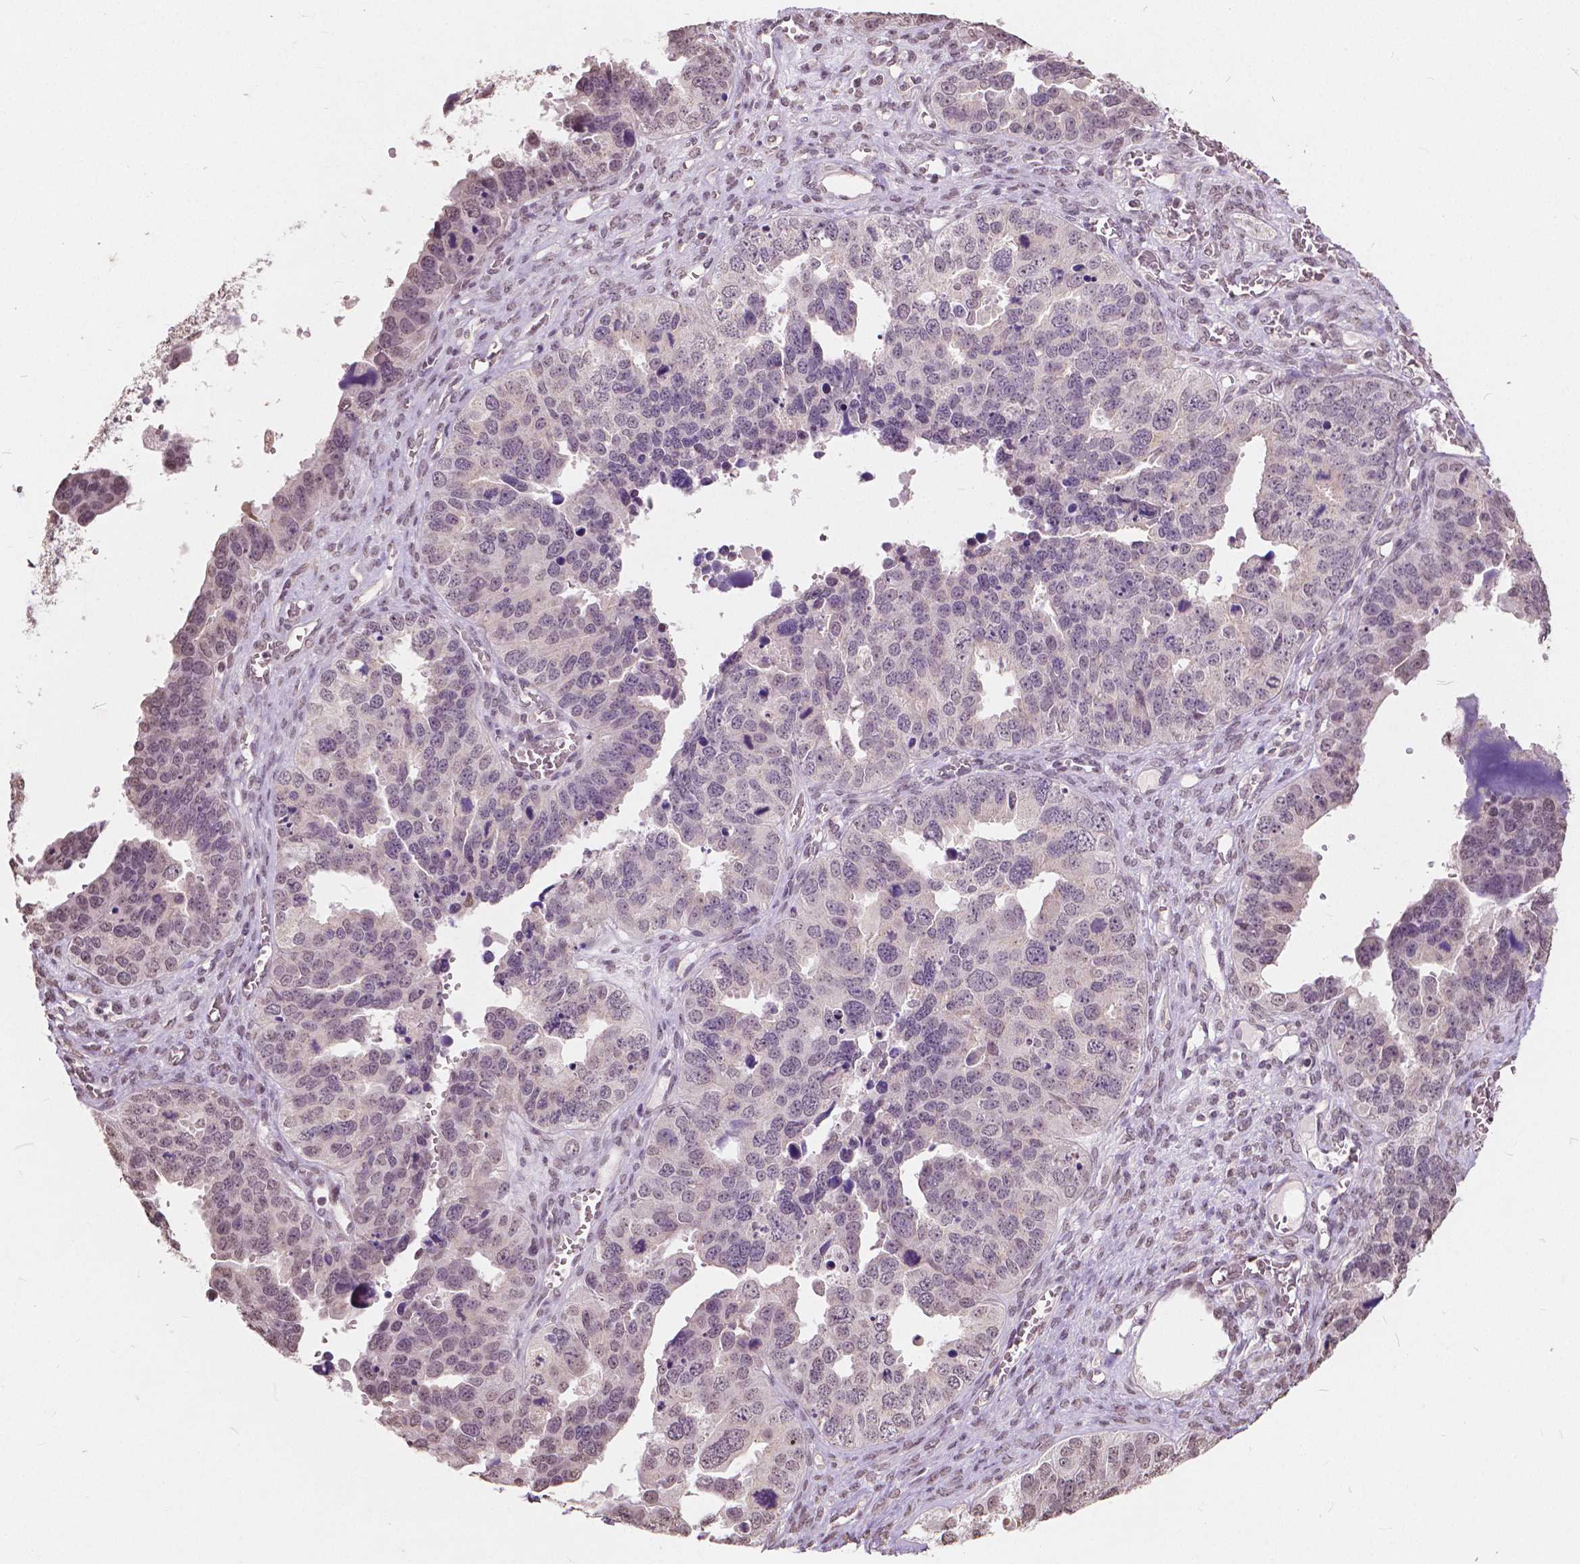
{"staining": {"intensity": "weak", "quantity": "25%-75%", "location": "nuclear"}, "tissue": "ovarian cancer", "cell_type": "Tumor cells", "image_type": "cancer", "snomed": [{"axis": "morphology", "description": "Cystadenocarcinoma, serous, NOS"}, {"axis": "topography", "description": "Ovary"}], "caption": "The photomicrograph exhibits a brown stain indicating the presence of a protein in the nuclear of tumor cells in ovarian cancer. (brown staining indicates protein expression, while blue staining denotes nuclei).", "gene": "HOXA10", "patient": {"sex": "female", "age": 76}}